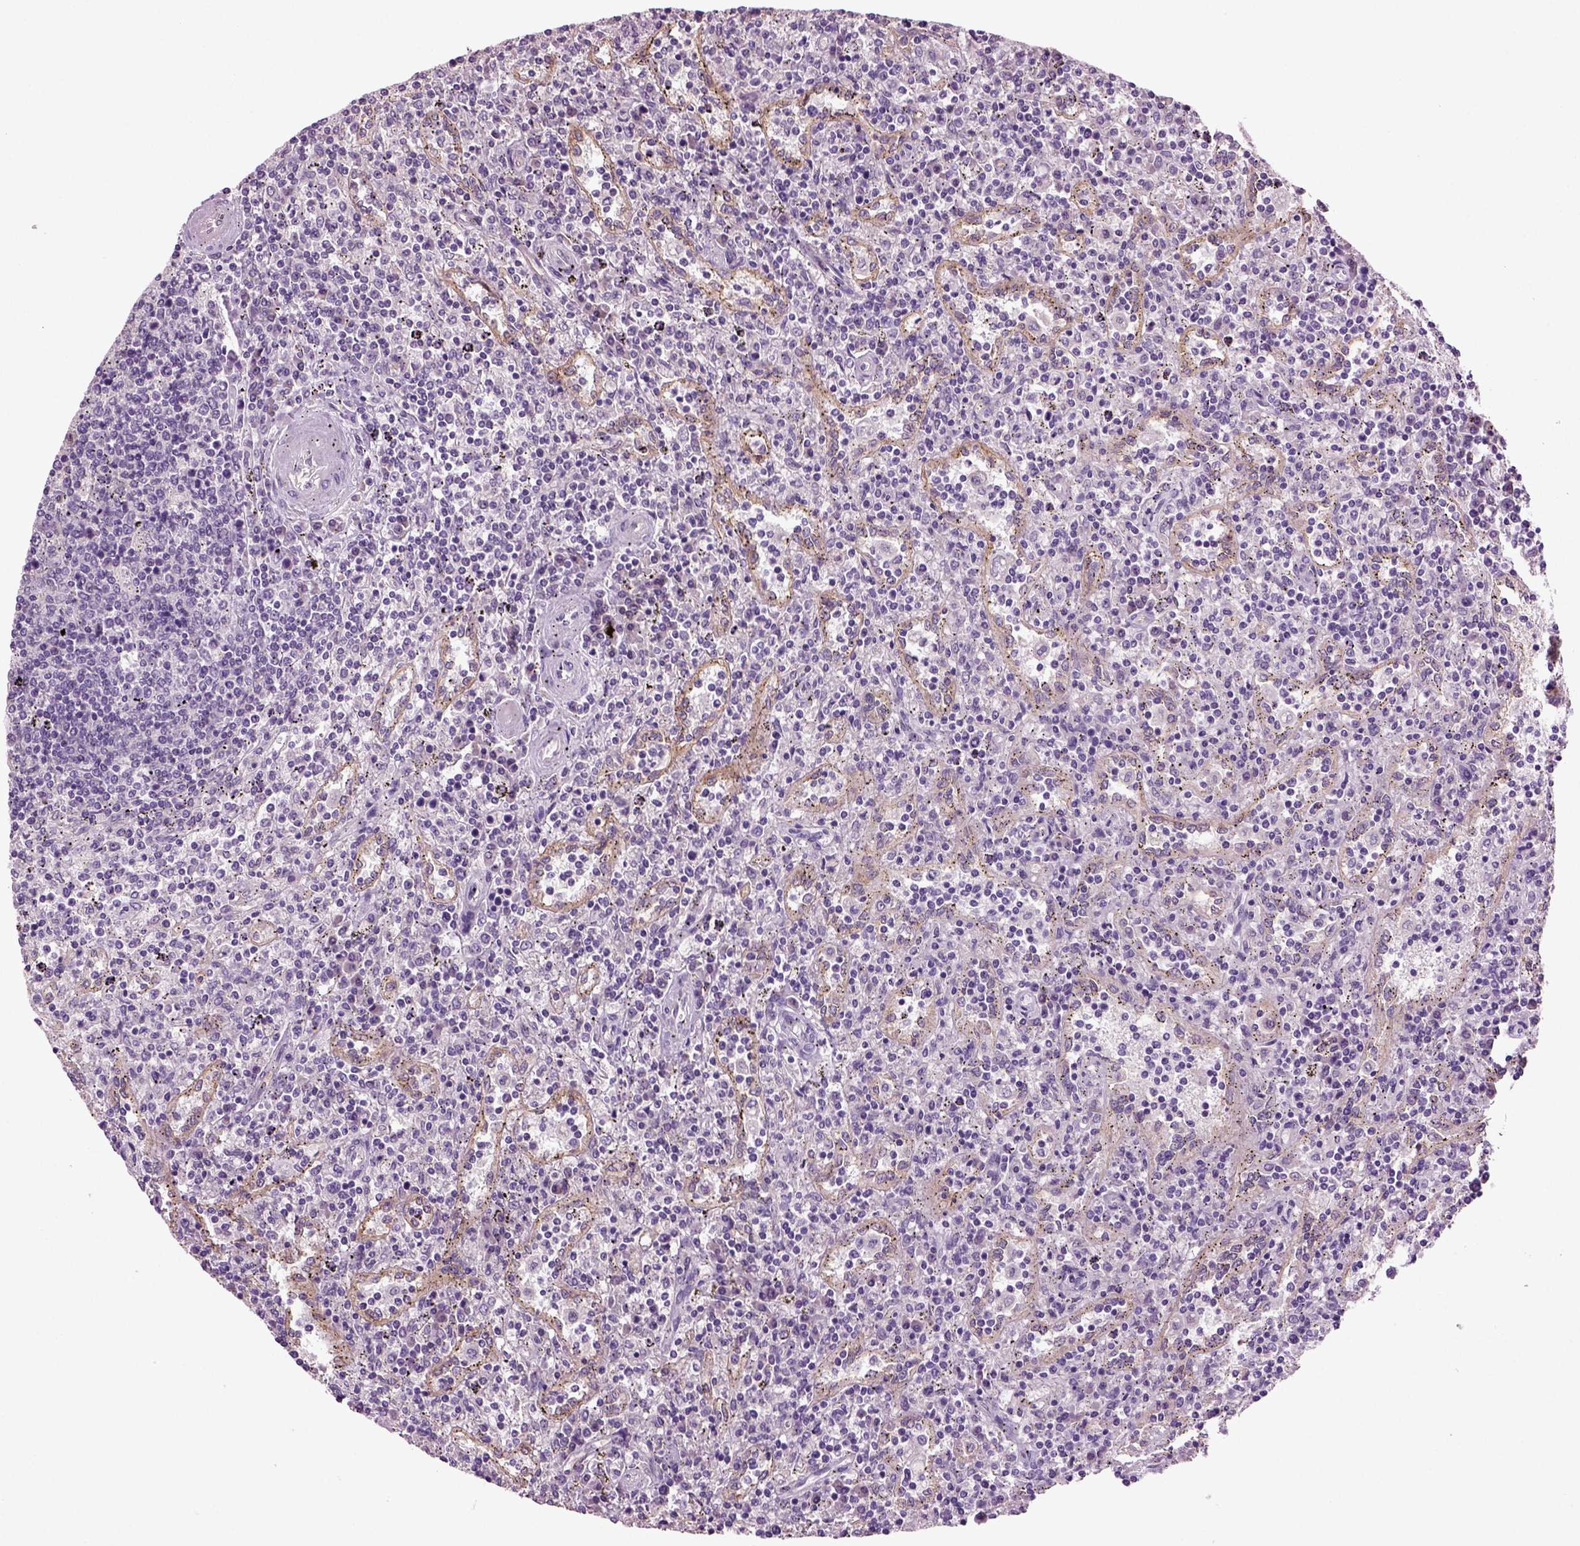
{"staining": {"intensity": "negative", "quantity": "none", "location": "none"}, "tissue": "lymphoma", "cell_type": "Tumor cells", "image_type": "cancer", "snomed": [{"axis": "morphology", "description": "Malignant lymphoma, non-Hodgkin's type, Low grade"}, {"axis": "topography", "description": "Lymph node"}], "caption": "DAB (3,3'-diaminobenzidine) immunohistochemical staining of human malignant lymphoma, non-Hodgkin's type (low-grade) demonstrates no significant positivity in tumor cells.", "gene": "COL9A2", "patient": {"sex": "male", "age": 52}}